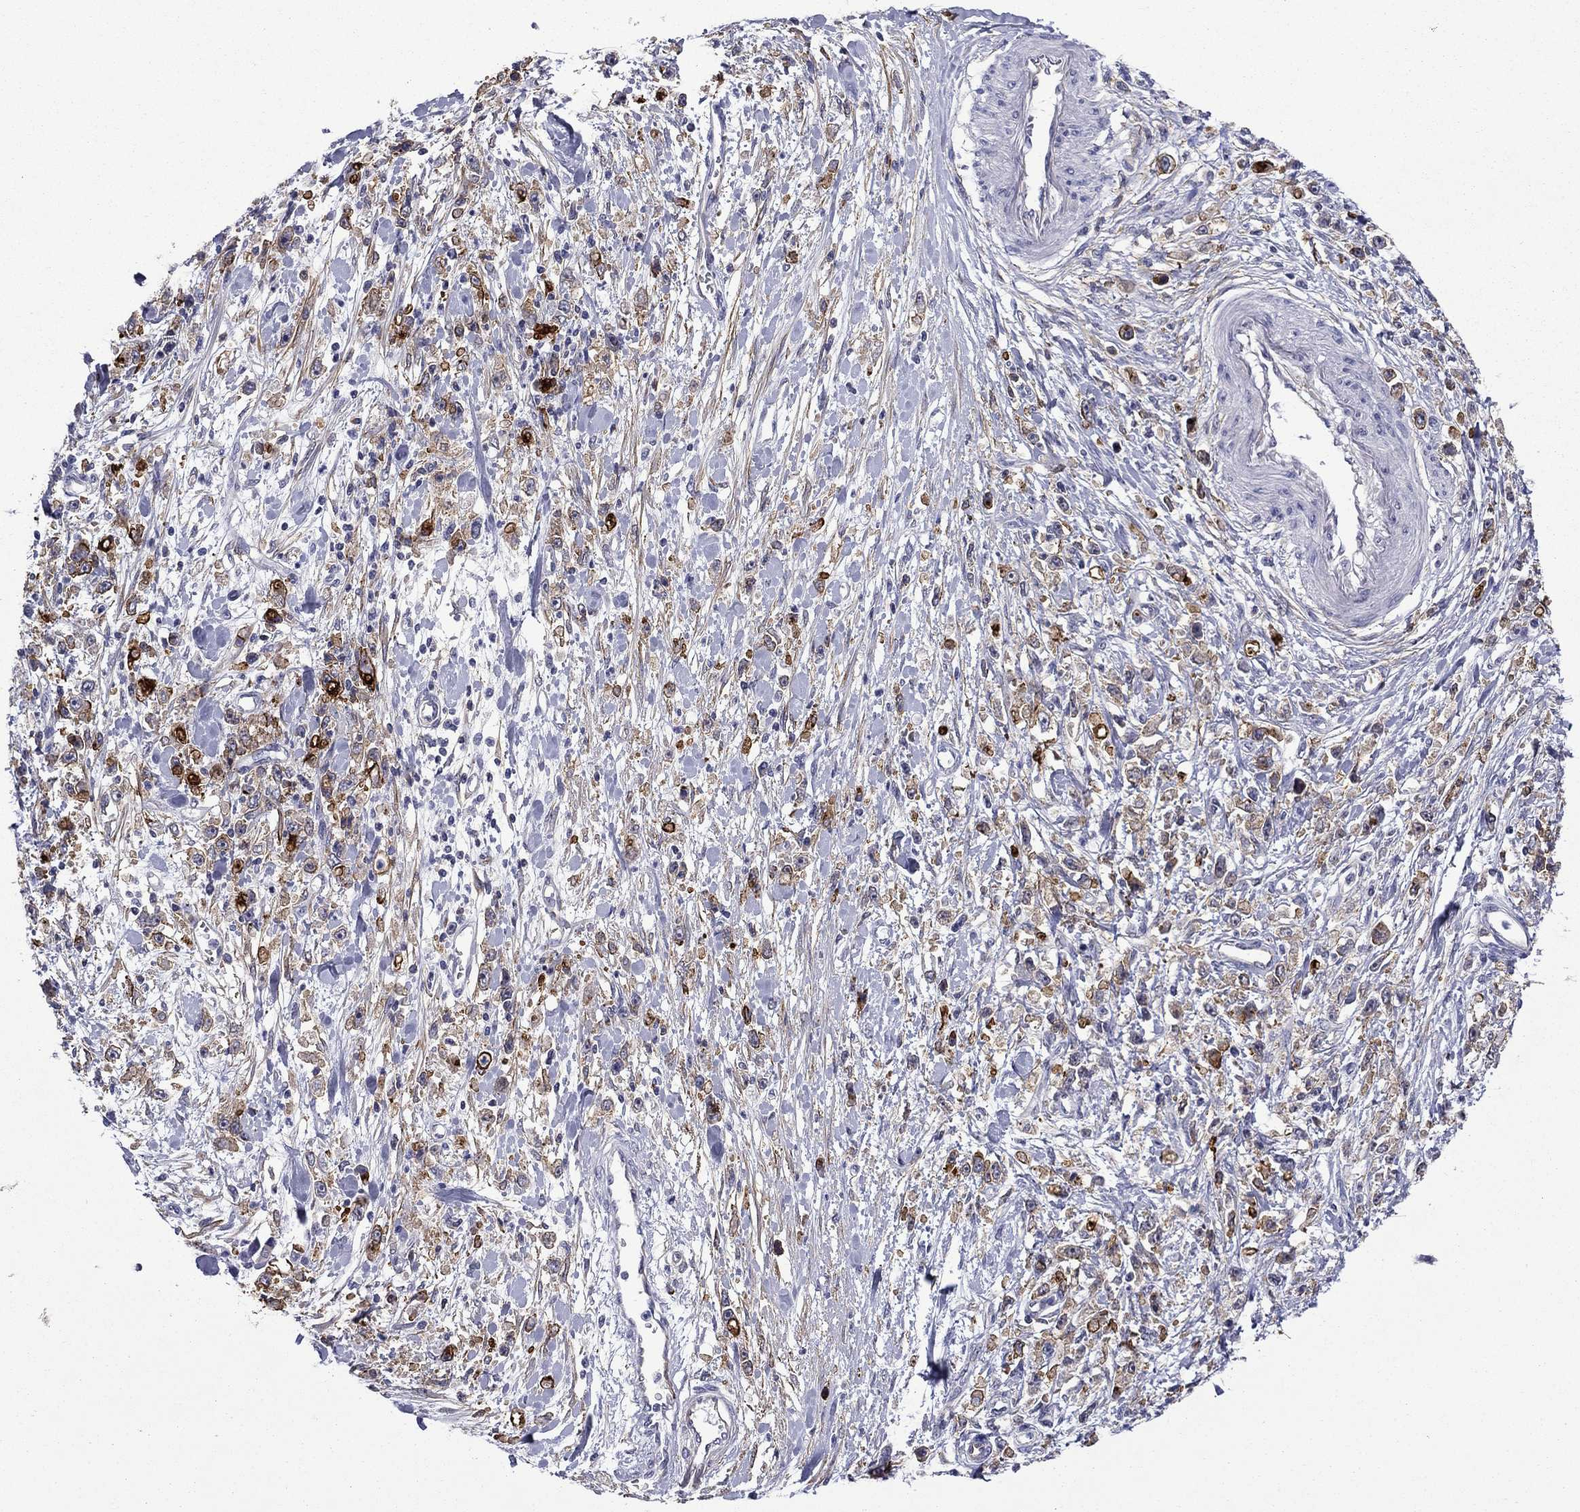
{"staining": {"intensity": "strong", "quantity": "25%-75%", "location": "cytoplasmic/membranous"}, "tissue": "stomach cancer", "cell_type": "Tumor cells", "image_type": "cancer", "snomed": [{"axis": "morphology", "description": "Adenocarcinoma, NOS"}, {"axis": "topography", "description": "Stomach"}], "caption": "DAB immunohistochemical staining of stomach adenocarcinoma exhibits strong cytoplasmic/membranous protein staining in about 25%-75% of tumor cells.", "gene": "LMO7", "patient": {"sex": "female", "age": 59}}